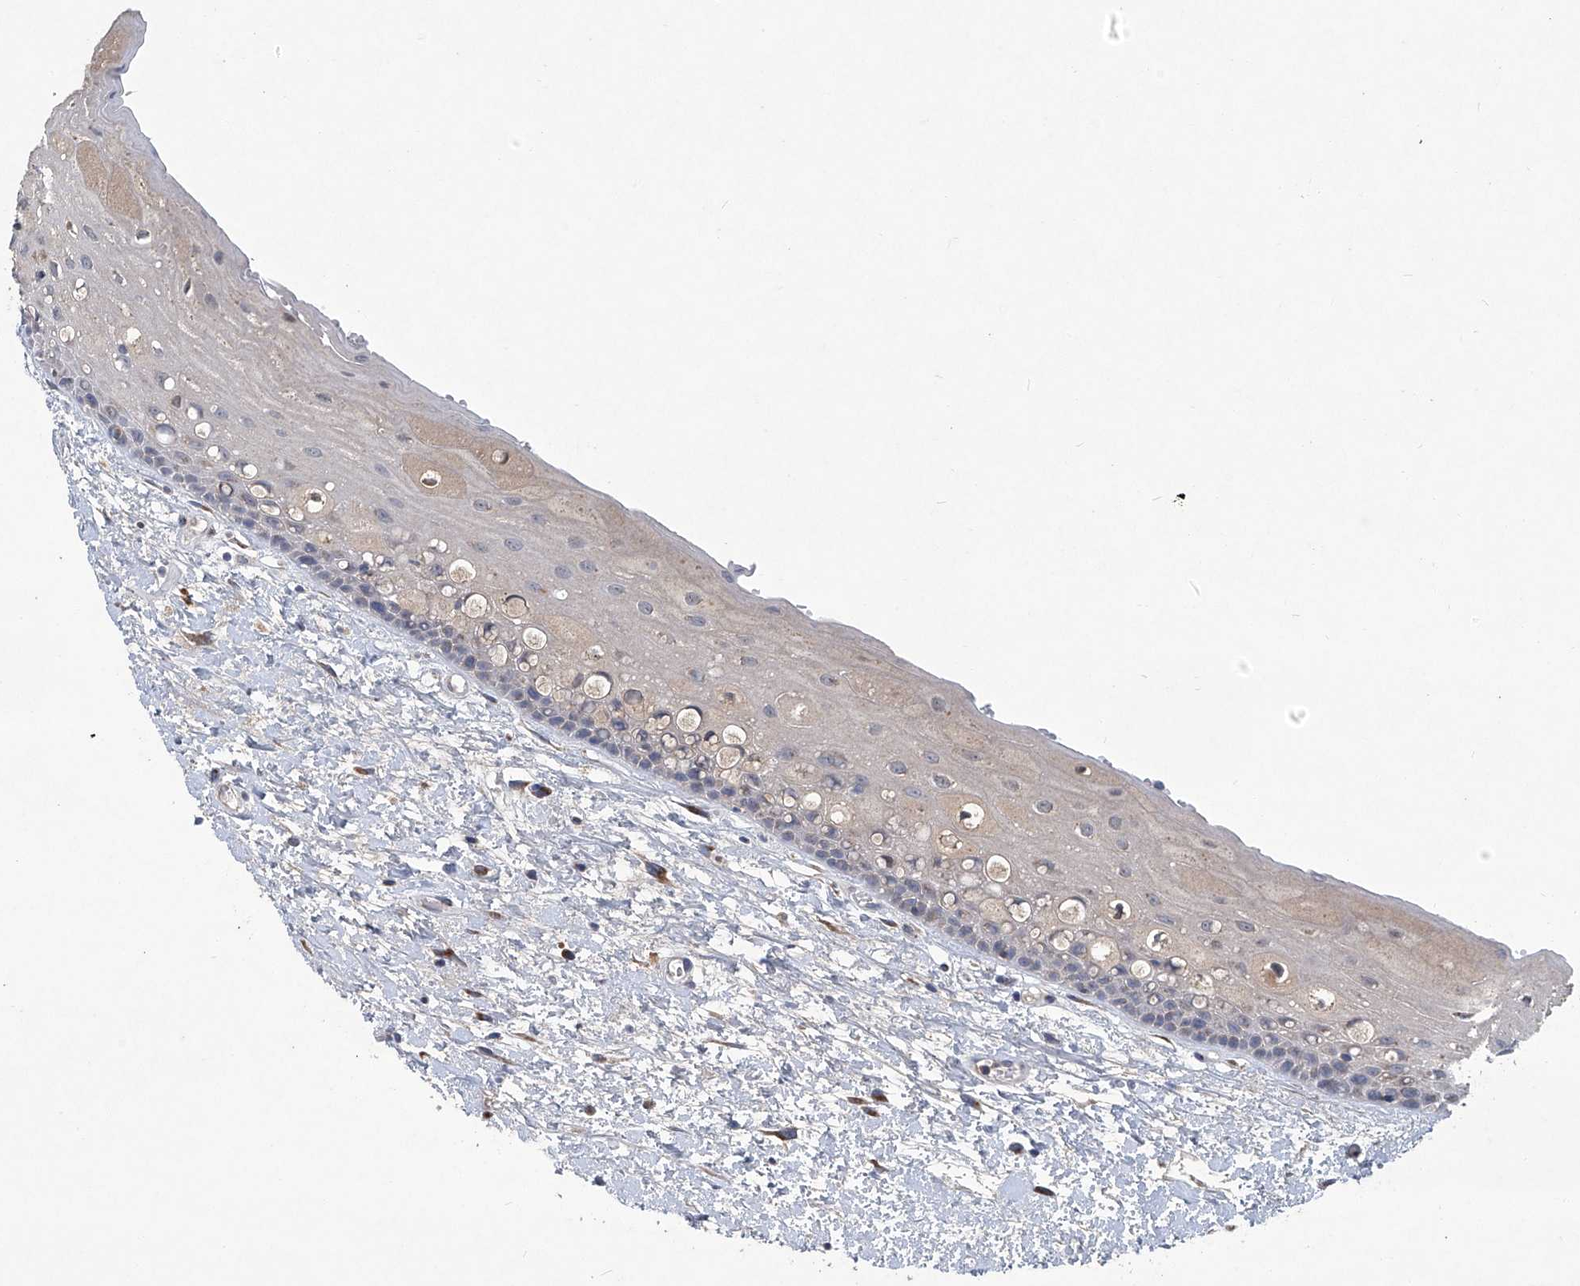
{"staining": {"intensity": "negative", "quantity": "none", "location": "none"}, "tissue": "oral mucosa", "cell_type": "Squamous epithelial cells", "image_type": "normal", "snomed": [{"axis": "morphology", "description": "Normal tissue, NOS"}, {"axis": "topography", "description": "Oral tissue"}], "caption": "An IHC image of benign oral mucosa is shown. There is no staining in squamous epithelial cells of oral mucosa.", "gene": "PCSK5", "patient": {"sex": "female", "age": 76}}